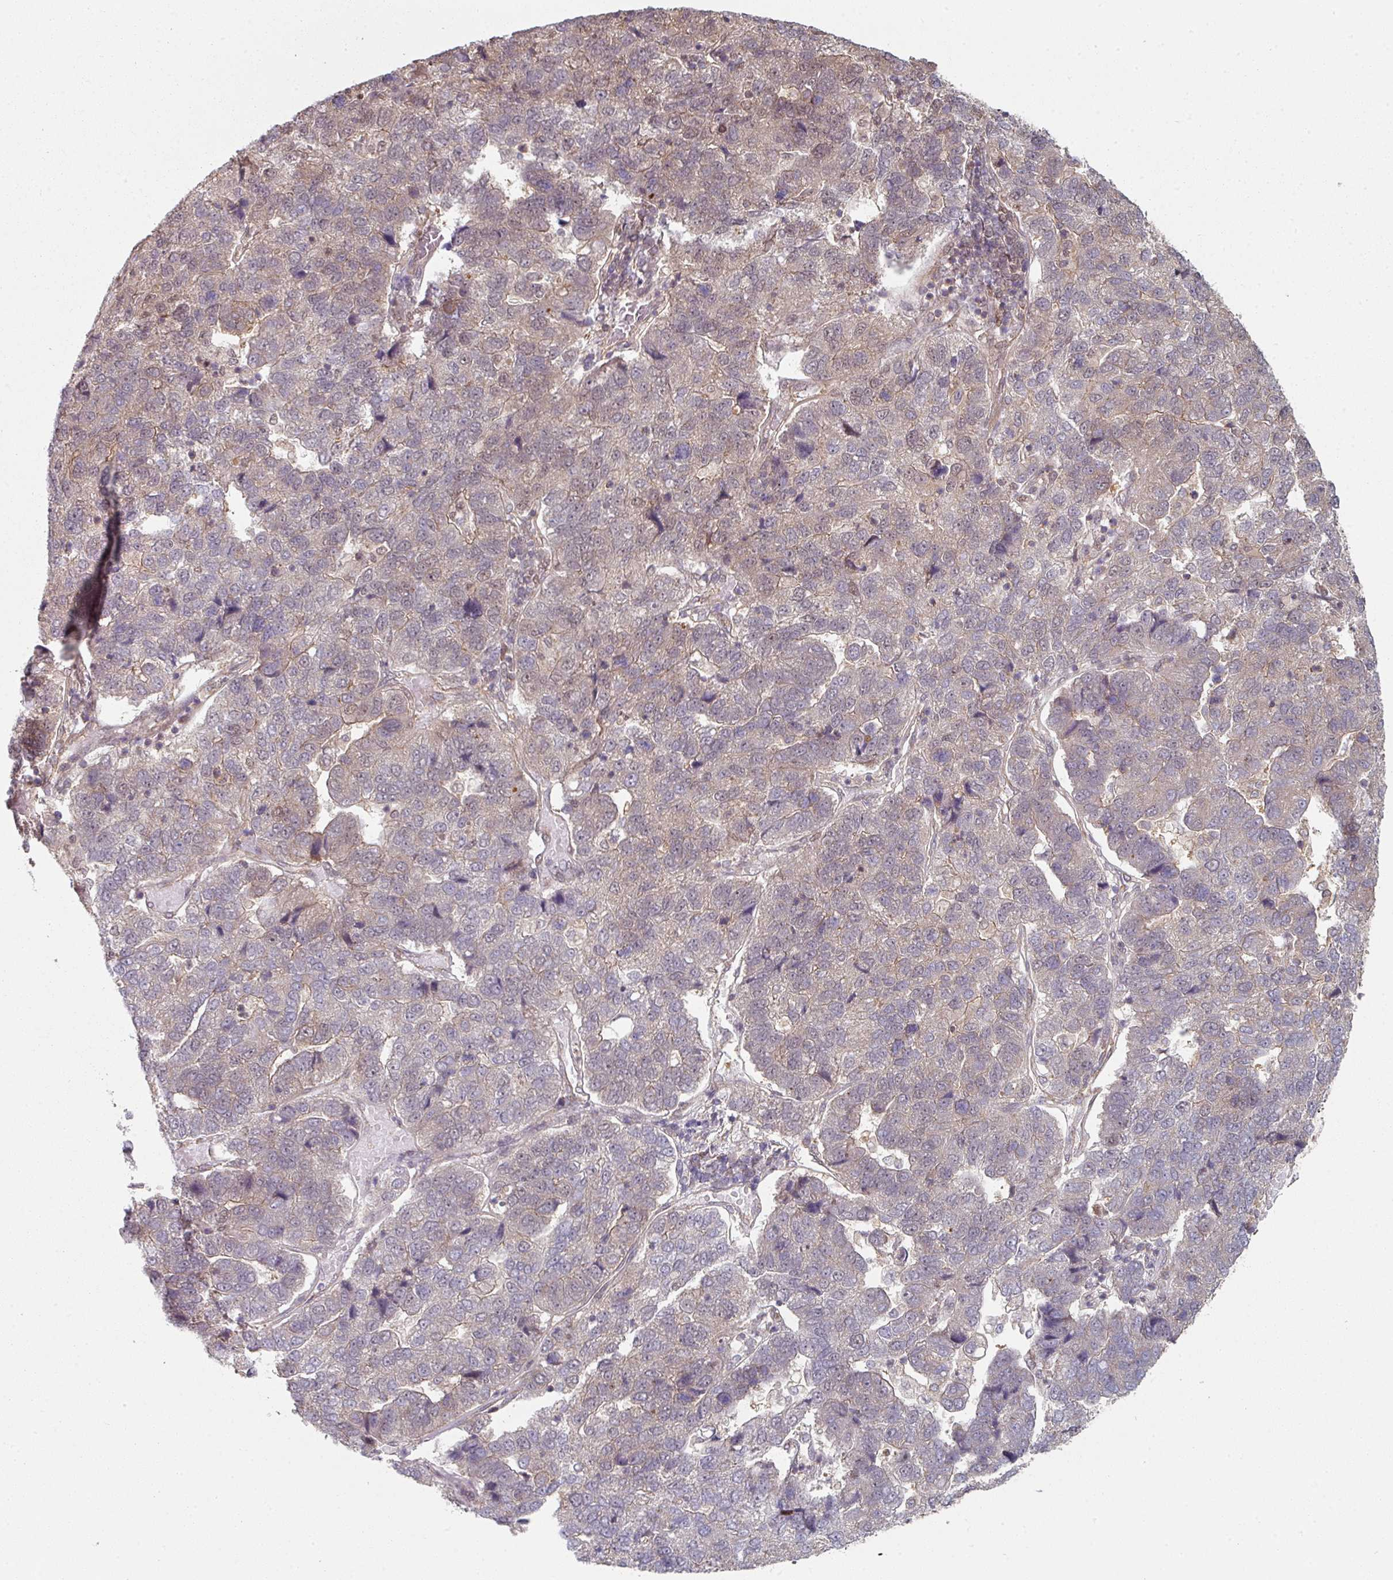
{"staining": {"intensity": "weak", "quantity": "<25%", "location": "cytoplasmic/membranous"}, "tissue": "pancreatic cancer", "cell_type": "Tumor cells", "image_type": "cancer", "snomed": [{"axis": "morphology", "description": "Adenocarcinoma, NOS"}, {"axis": "topography", "description": "Pancreas"}], "caption": "This is an immunohistochemistry (IHC) image of adenocarcinoma (pancreatic). There is no expression in tumor cells.", "gene": "PSME3IP1", "patient": {"sex": "female", "age": 61}}